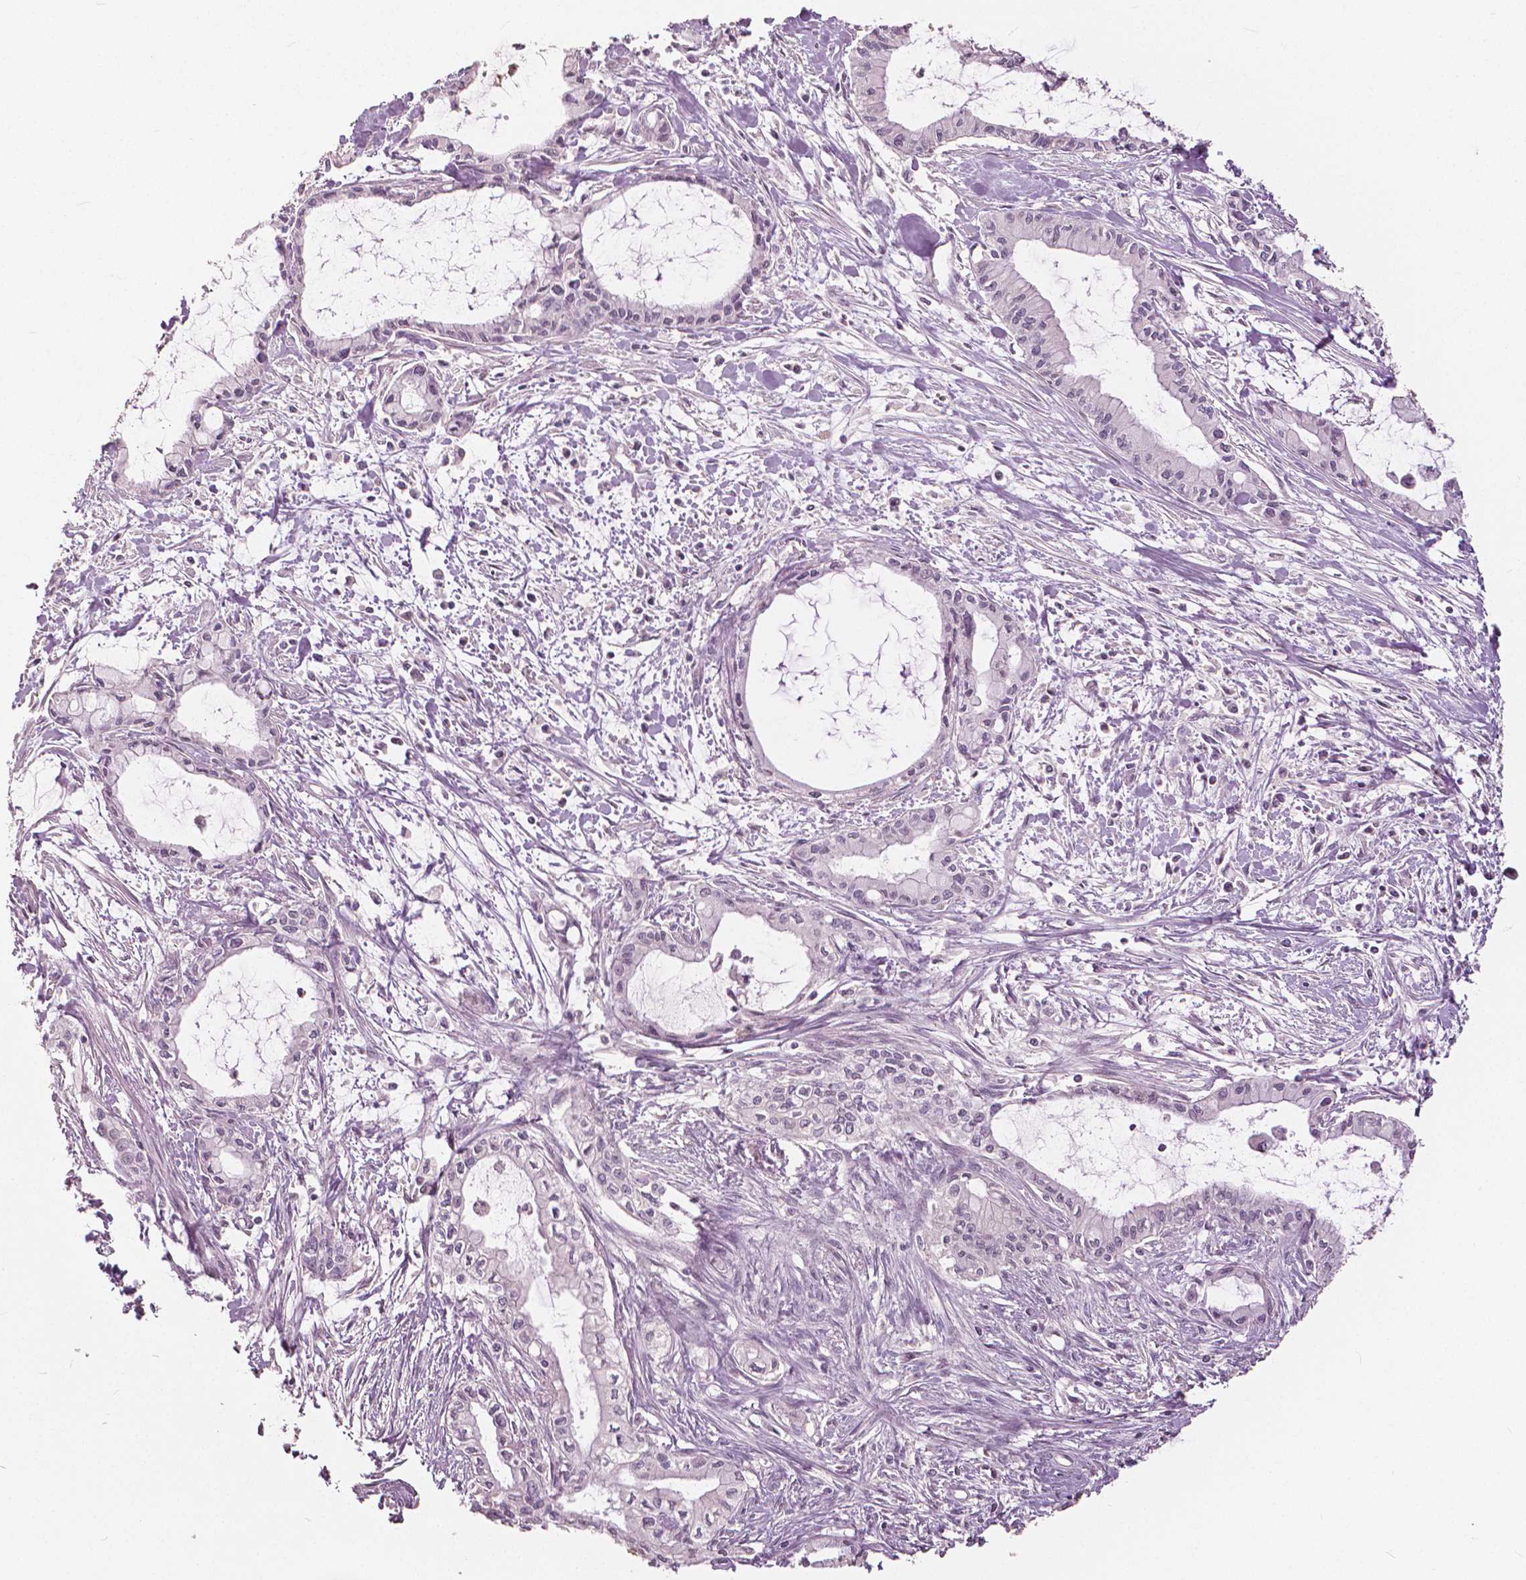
{"staining": {"intensity": "negative", "quantity": "none", "location": "none"}, "tissue": "pancreatic cancer", "cell_type": "Tumor cells", "image_type": "cancer", "snomed": [{"axis": "morphology", "description": "Adenocarcinoma, NOS"}, {"axis": "topography", "description": "Pancreas"}], "caption": "Immunohistochemistry (IHC) photomicrograph of neoplastic tissue: pancreatic cancer stained with DAB demonstrates no significant protein staining in tumor cells.", "gene": "NANOG", "patient": {"sex": "male", "age": 48}}